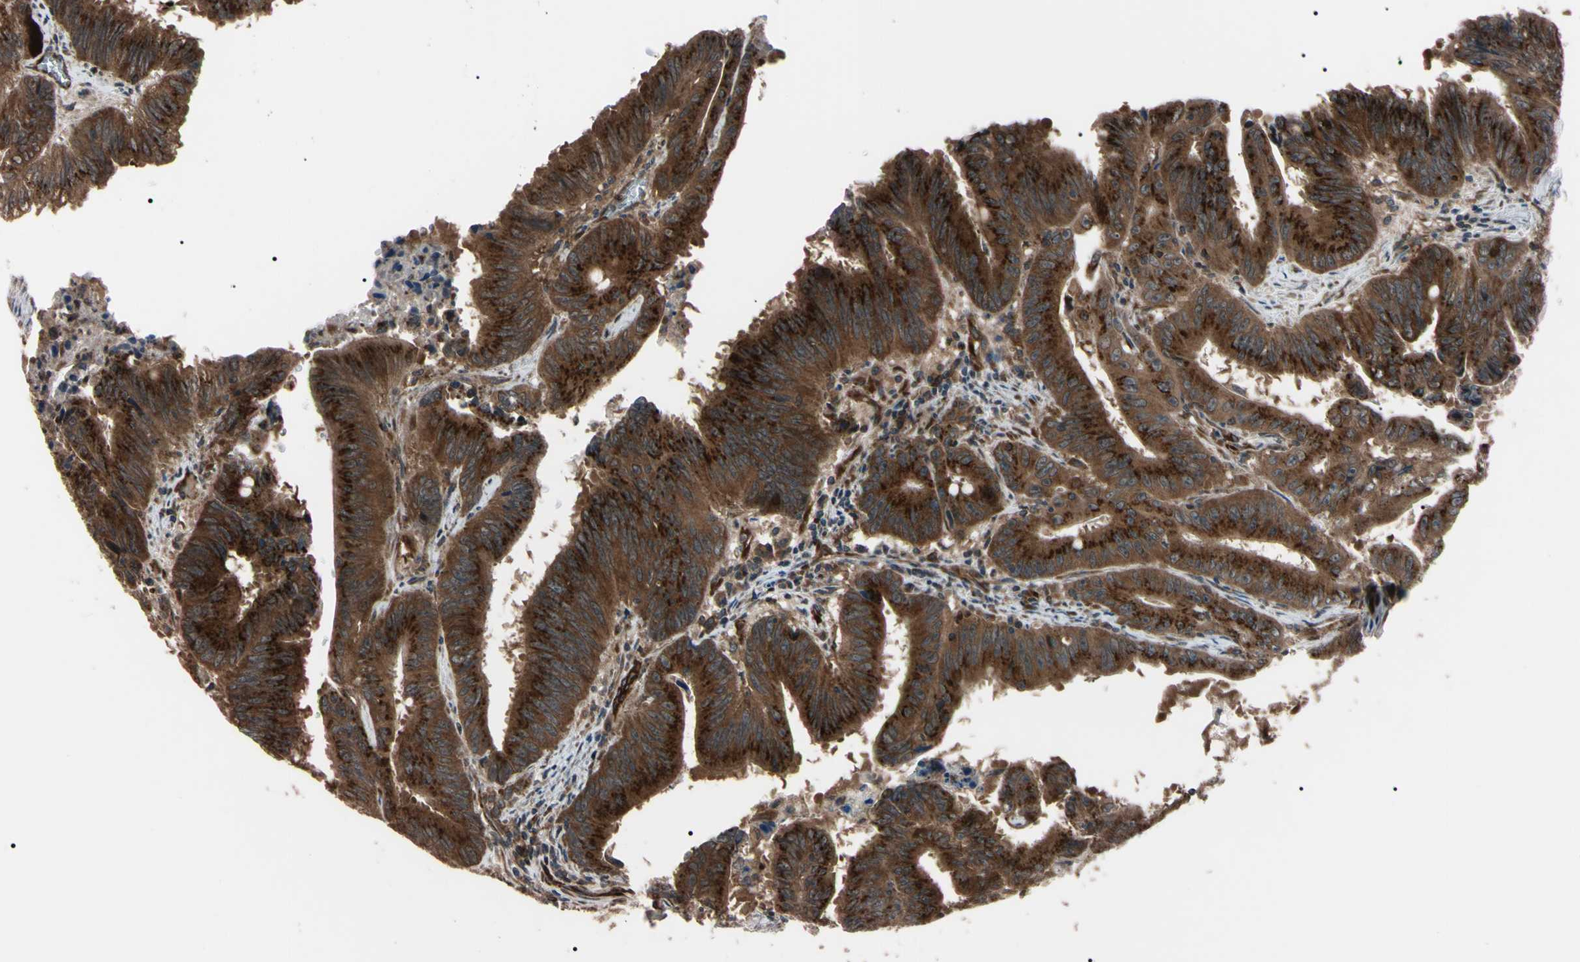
{"staining": {"intensity": "strong", "quantity": ">75%", "location": "cytoplasmic/membranous"}, "tissue": "colorectal cancer", "cell_type": "Tumor cells", "image_type": "cancer", "snomed": [{"axis": "morphology", "description": "Adenocarcinoma, NOS"}, {"axis": "topography", "description": "Colon"}], "caption": "Protein staining reveals strong cytoplasmic/membranous staining in approximately >75% of tumor cells in colorectal cancer (adenocarcinoma). Using DAB (brown) and hematoxylin (blue) stains, captured at high magnification using brightfield microscopy.", "gene": "GUCY1B1", "patient": {"sex": "male", "age": 45}}